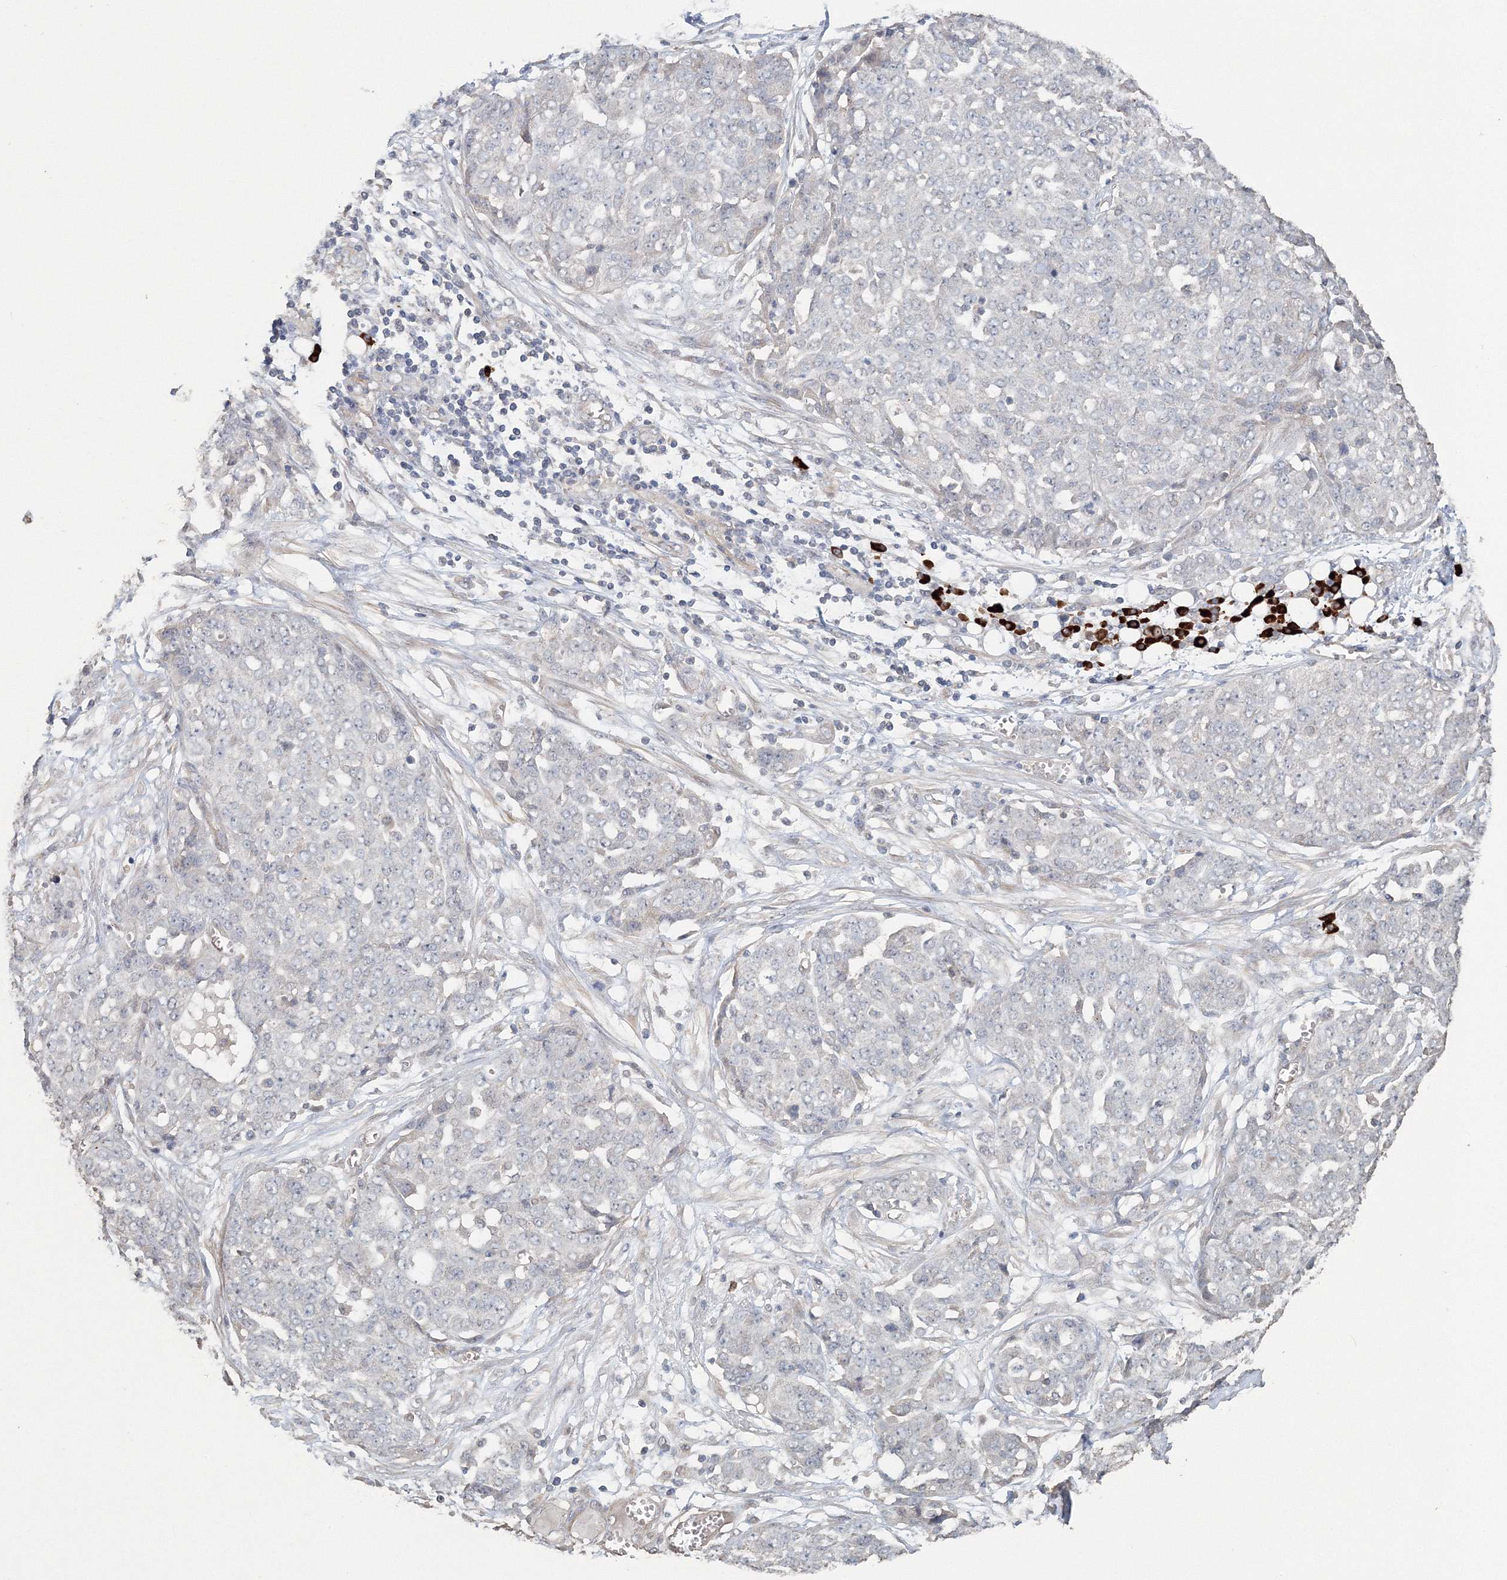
{"staining": {"intensity": "negative", "quantity": "none", "location": "none"}, "tissue": "ovarian cancer", "cell_type": "Tumor cells", "image_type": "cancer", "snomed": [{"axis": "morphology", "description": "Cystadenocarcinoma, serous, NOS"}, {"axis": "topography", "description": "Soft tissue"}, {"axis": "topography", "description": "Ovary"}], "caption": "Immunohistochemical staining of human ovarian cancer displays no significant staining in tumor cells.", "gene": "NALF2", "patient": {"sex": "female", "age": 57}}